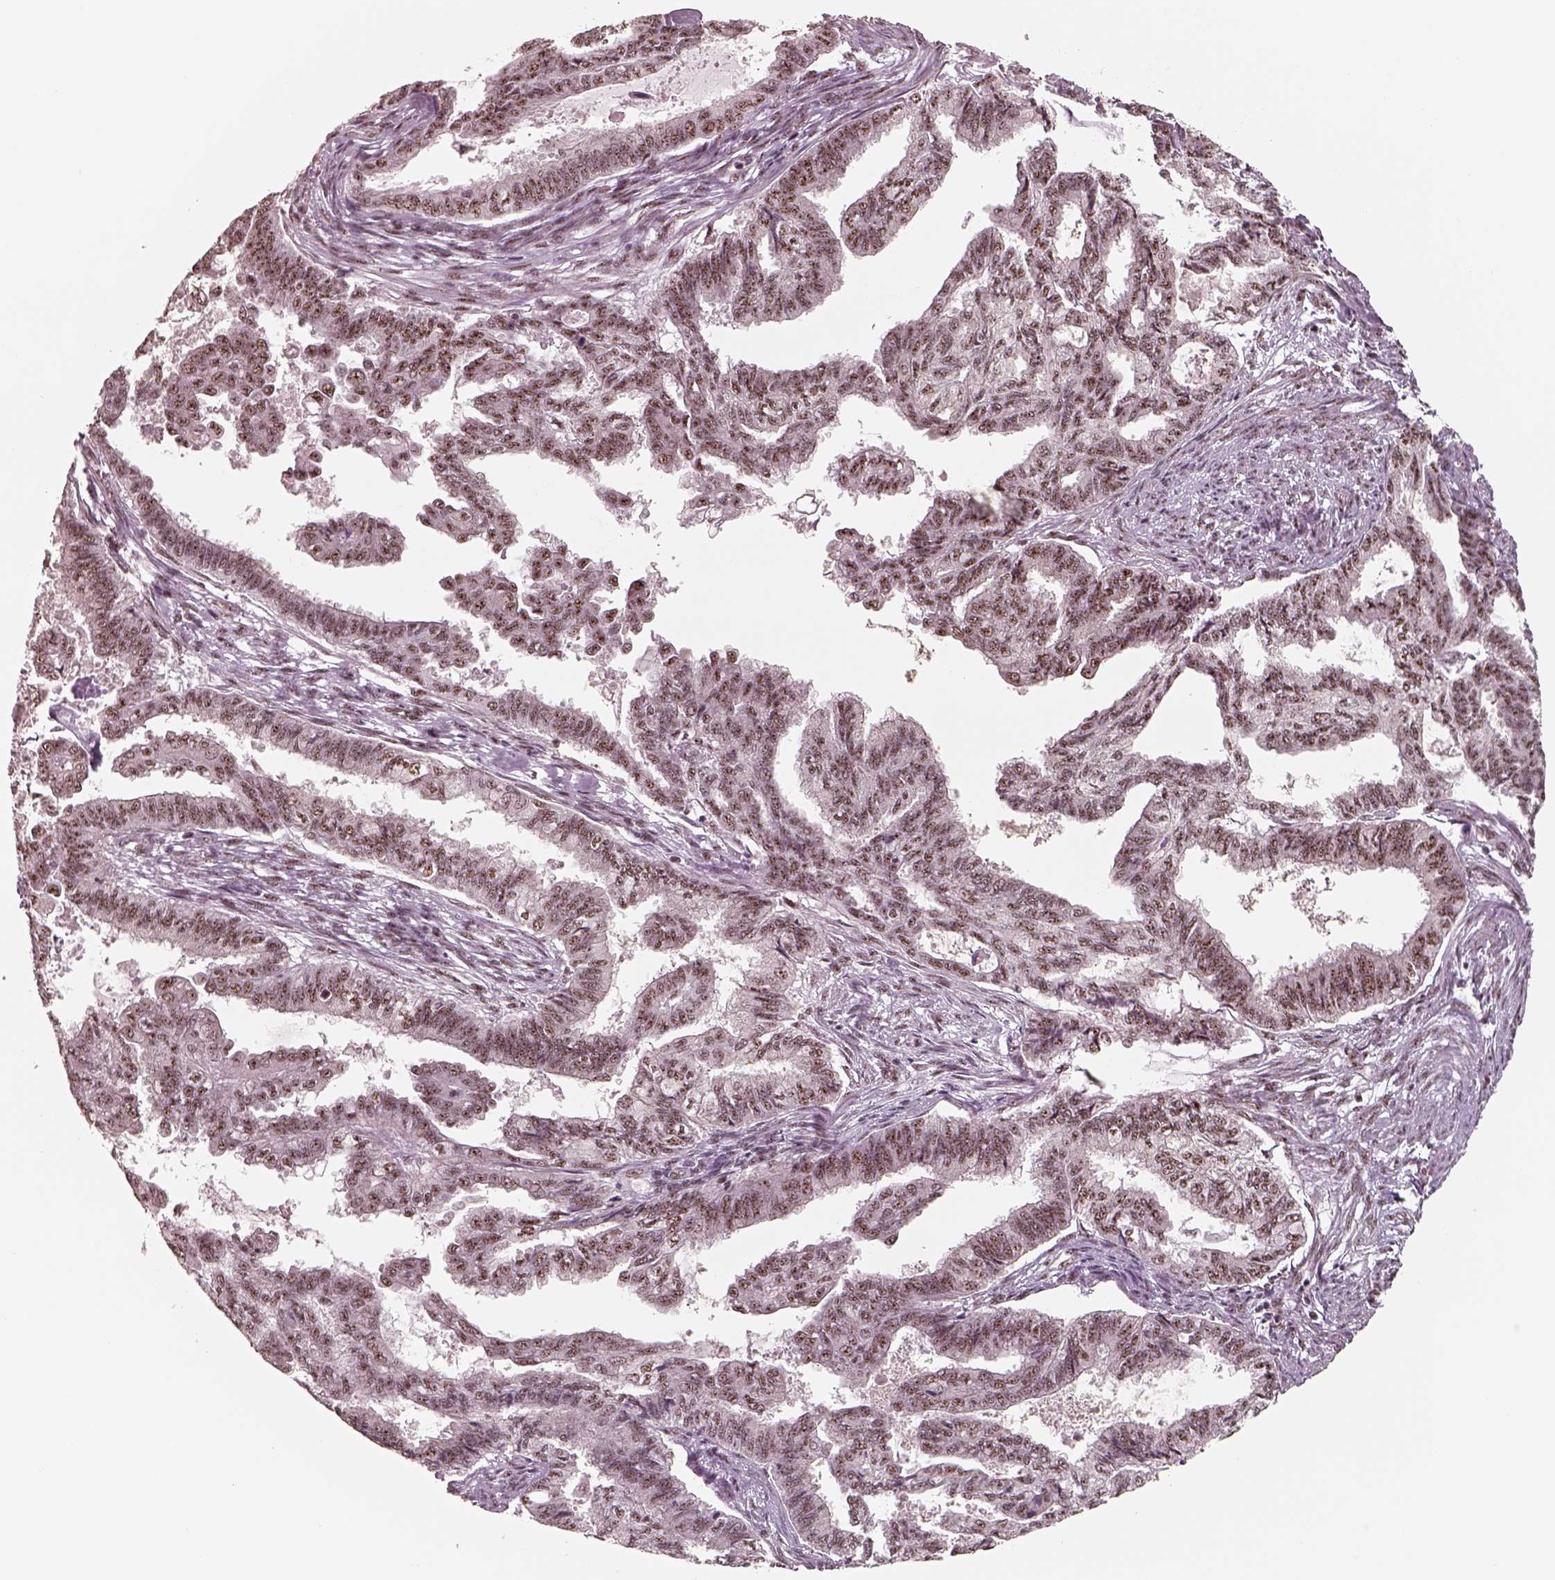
{"staining": {"intensity": "moderate", "quantity": ">75%", "location": "nuclear"}, "tissue": "endometrial cancer", "cell_type": "Tumor cells", "image_type": "cancer", "snomed": [{"axis": "morphology", "description": "Adenocarcinoma, NOS"}, {"axis": "topography", "description": "Endometrium"}], "caption": "Protein expression analysis of endometrial cancer shows moderate nuclear positivity in approximately >75% of tumor cells.", "gene": "ATXN7L3", "patient": {"sex": "female", "age": 86}}